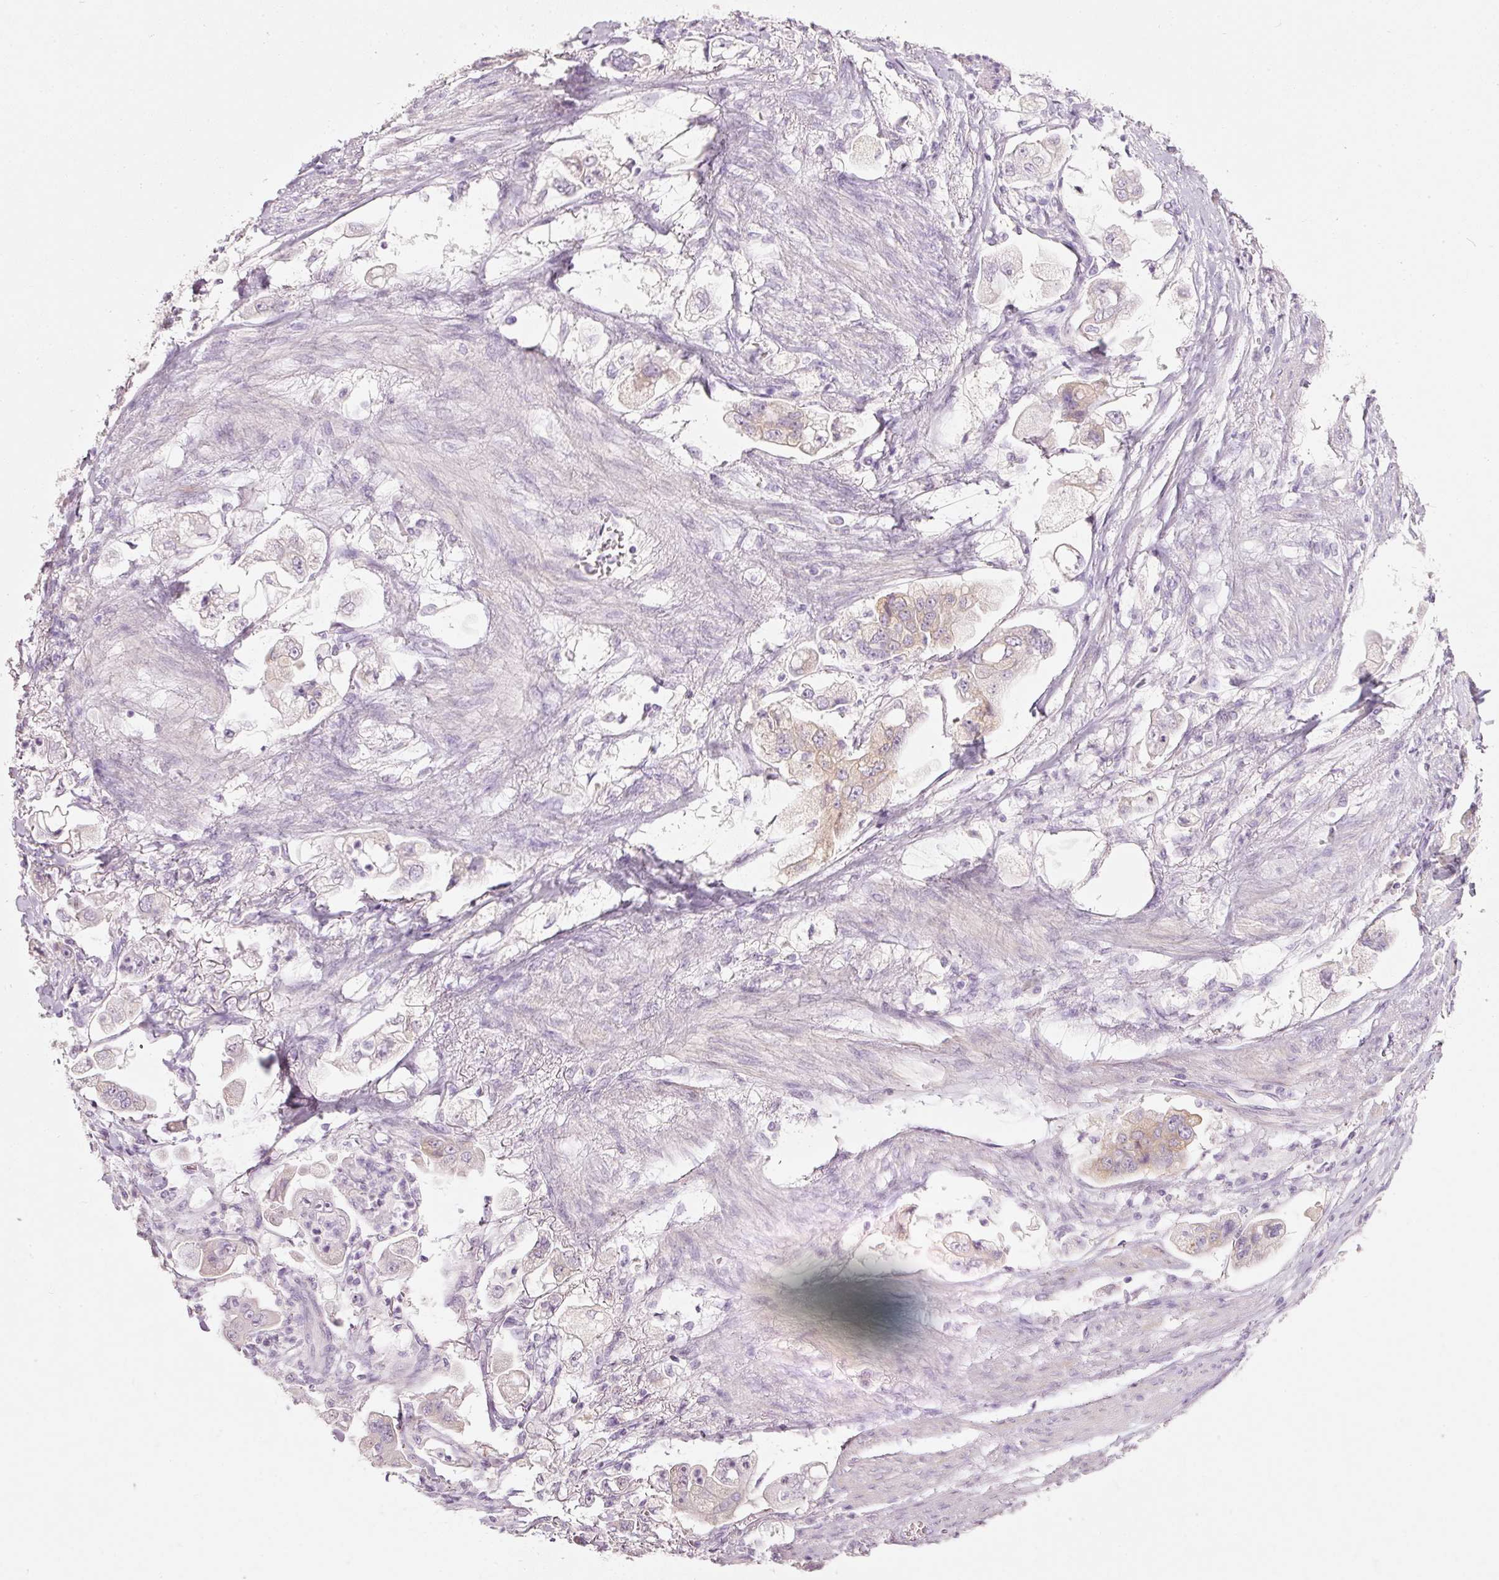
{"staining": {"intensity": "weak", "quantity": "25%-75%", "location": "cytoplasmic/membranous"}, "tissue": "stomach cancer", "cell_type": "Tumor cells", "image_type": "cancer", "snomed": [{"axis": "morphology", "description": "Adenocarcinoma, NOS"}, {"axis": "topography", "description": "Stomach"}], "caption": "Tumor cells exhibit weak cytoplasmic/membranous positivity in approximately 25%-75% of cells in stomach cancer (adenocarcinoma).", "gene": "PDXDC1", "patient": {"sex": "male", "age": 62}}